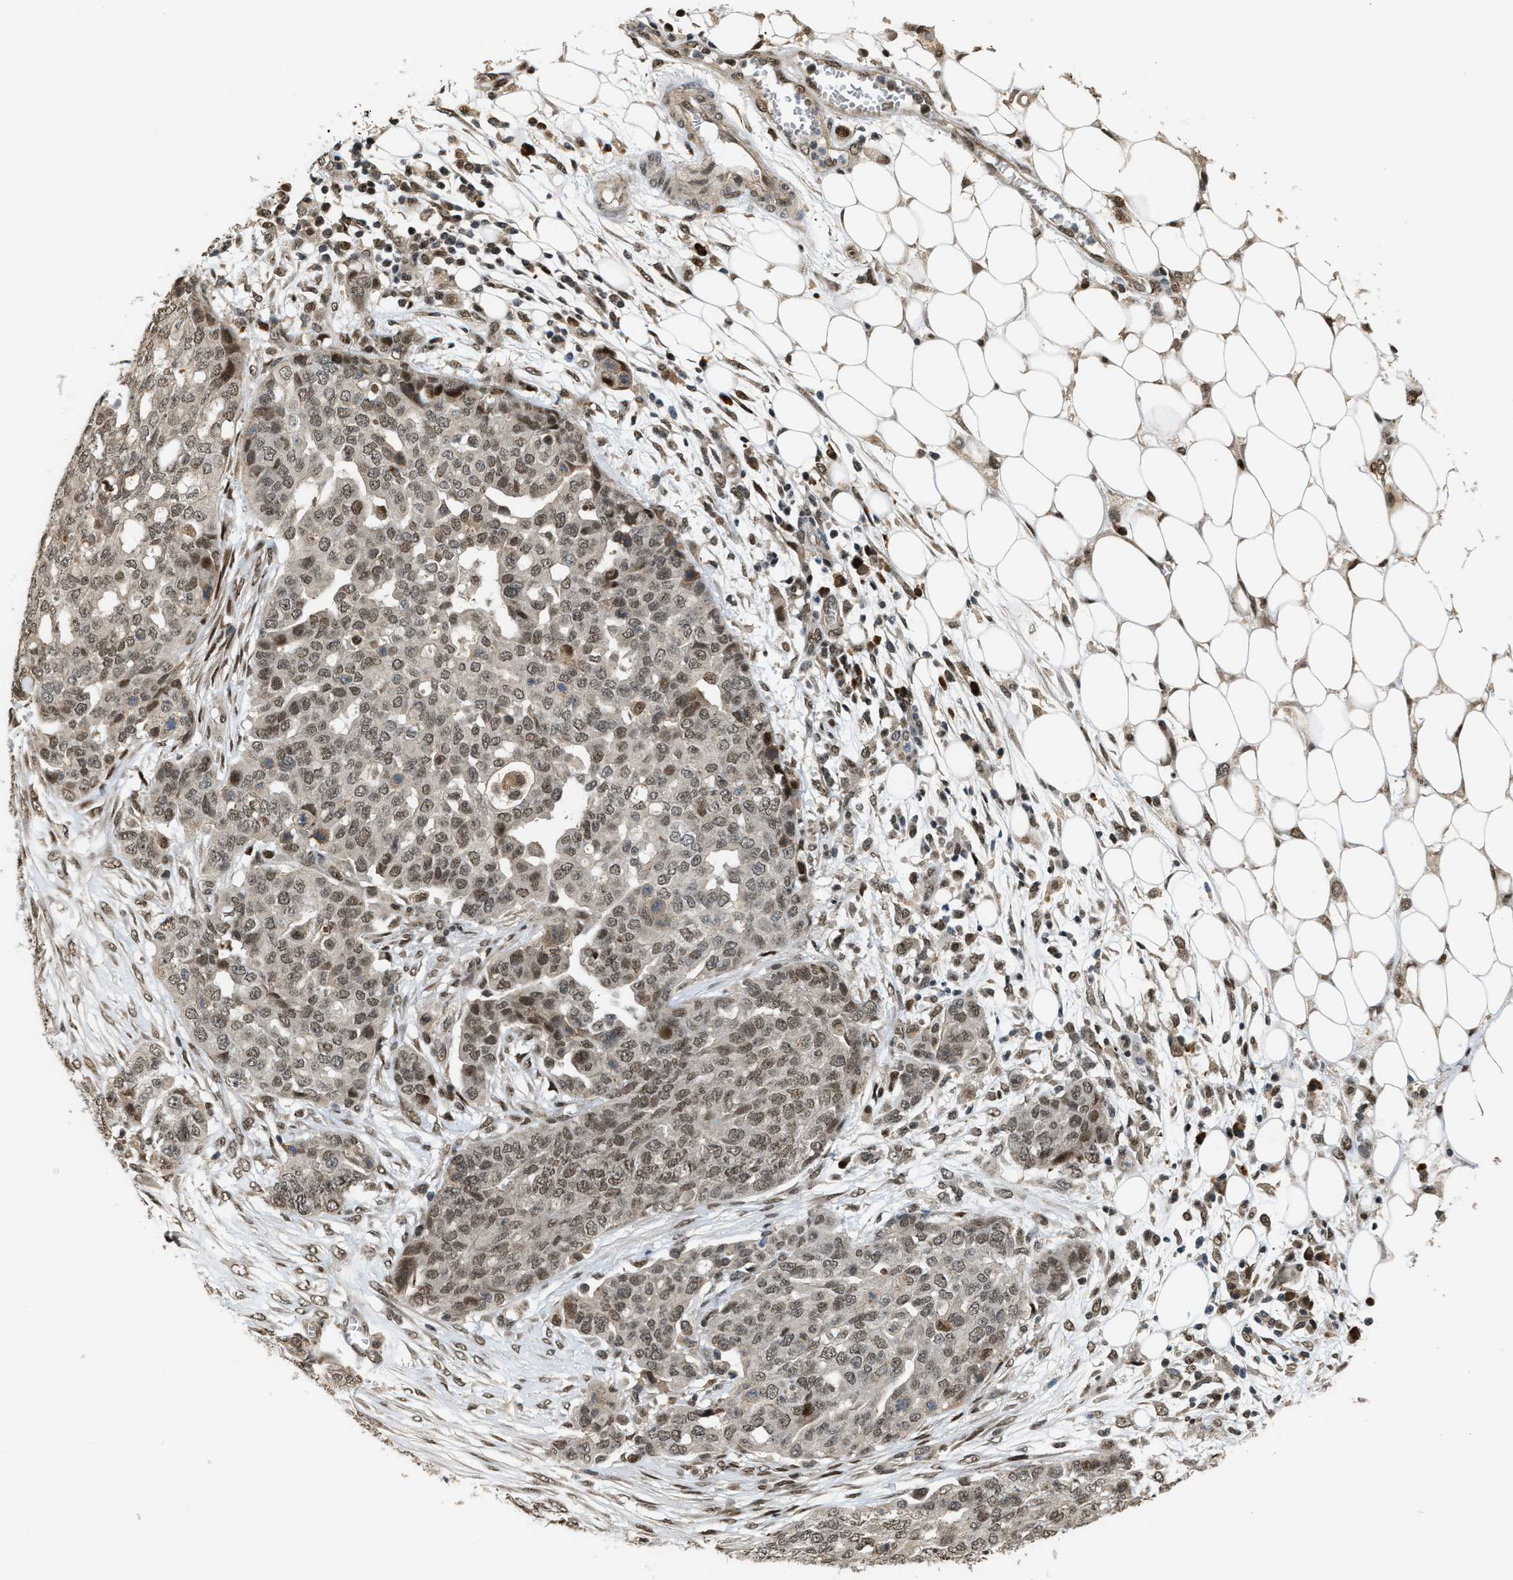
{"staining": {"intensity": "weak", "quantity": ">75%", "location": "nuclear"}, "tissue": "ovarian cancer", "cell_type": "Tumor cells", "image_type": "cancer", "snomed": [{"axis": "morphology", "description": "Cystadenocarcinoma, serous, NOS"}, {"axis": "topography", "description": "Soft tissue"}, {"axis": "topography", "description": "Ovary"}], "caption": "IHC (DAB) staining of serous cystadenocarcinoma (ovarian) reveals weak nuclear protein positivity in about >75% of tumor cells. (DAB (3,3'-diaminobenzidine) = brown stain, brightfield microscopy at high magnification).", "gene": "SERTAD2", "patient": {"sex": "female", "age": 57}}